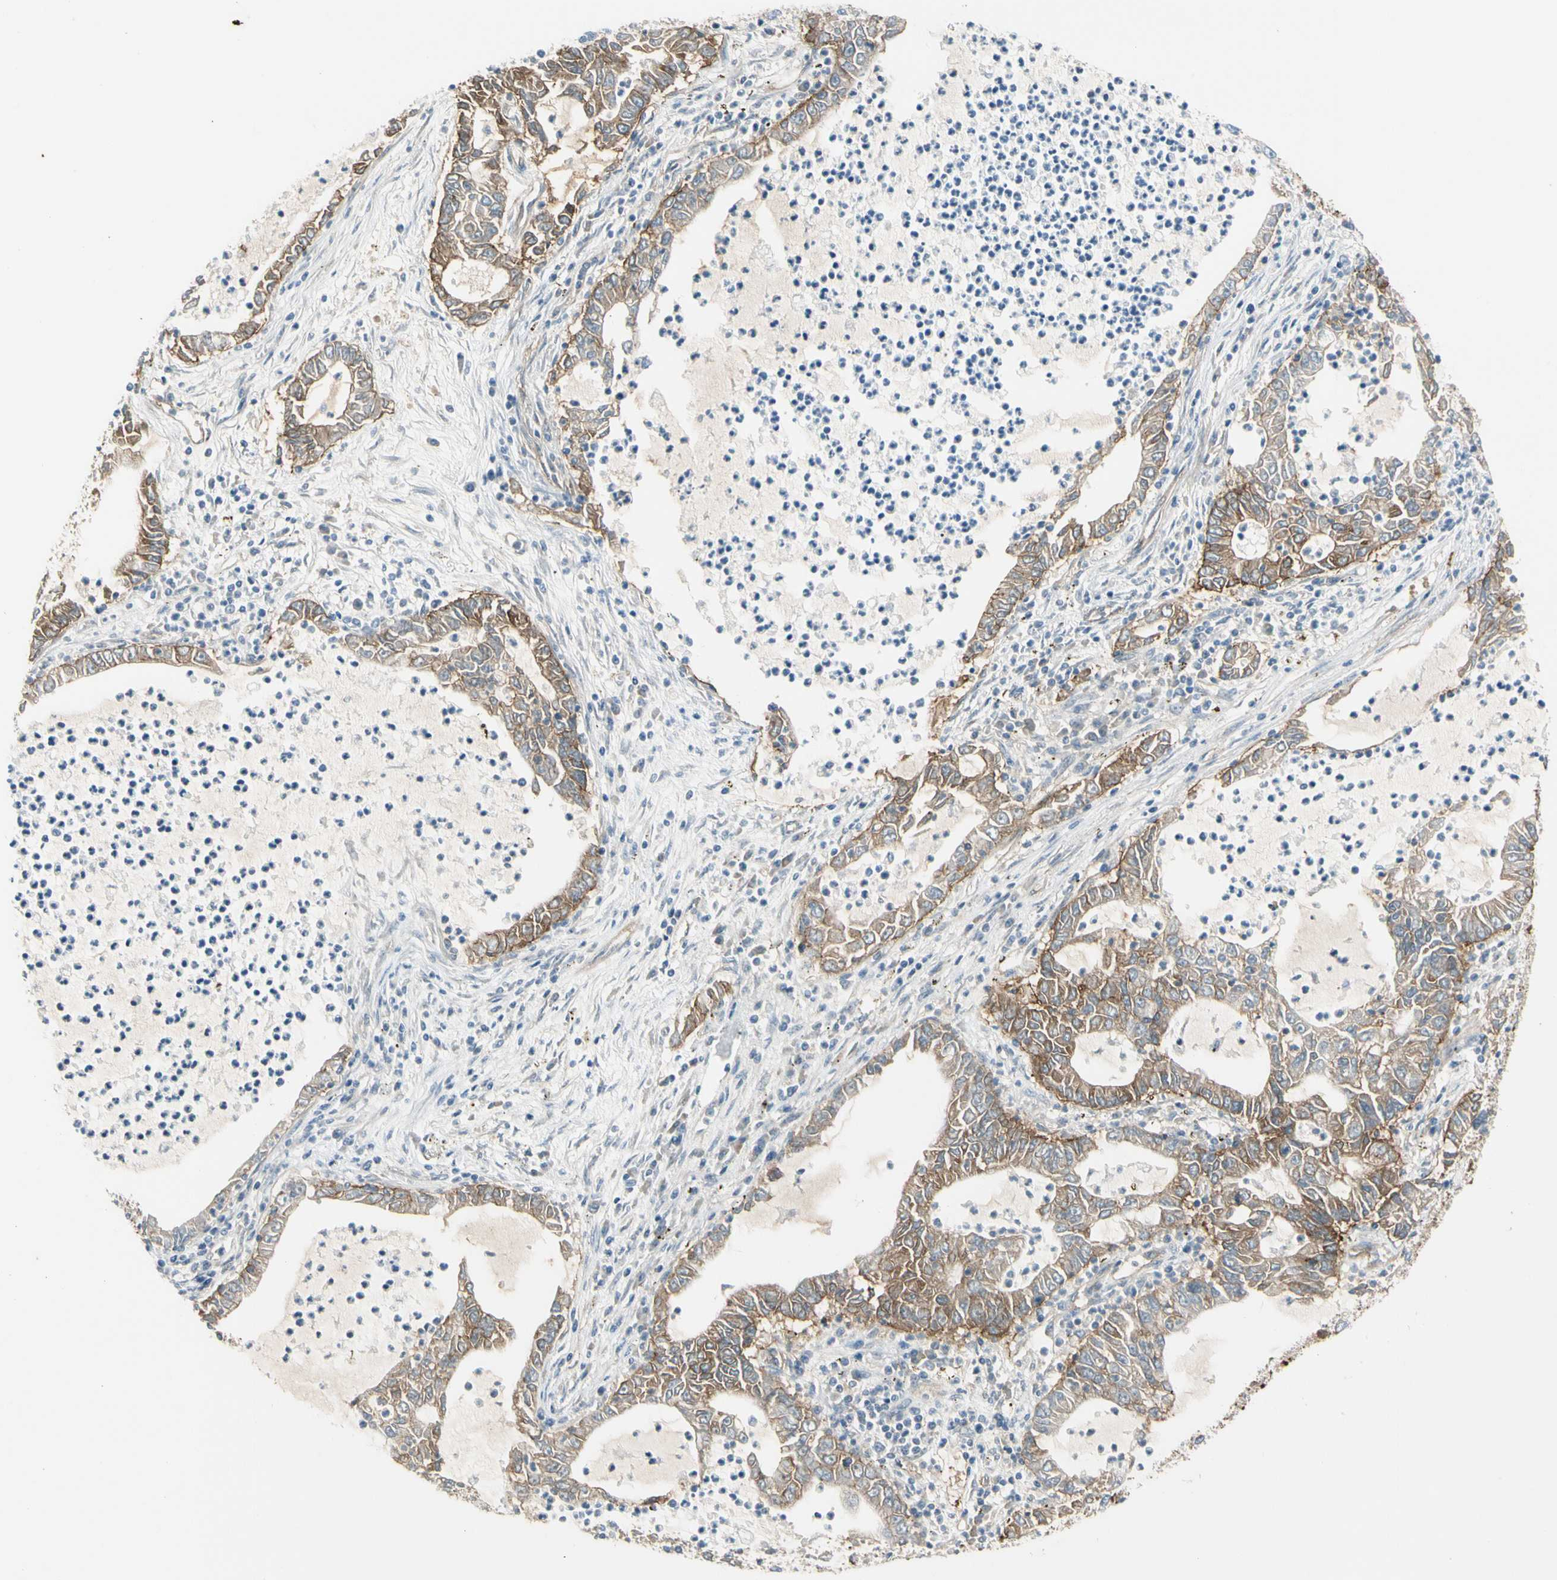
{"staining": {"intensity": "moderate", "quantity": ">75%", "location": "cytoplasmic/membranous"}, "tissue": "lung cancer", "cell_type": "Tumor cells", "image_type": "cancer", "snomed": [{"axis": "morphology", "description": "Adenocarcinoma, NOS"}, {"axis": "topography", "description": "Lung"}], "caption": "Tumor cells exhibit moderate cytoplasmic/membranous expression in approximately >75% of cells in adenocarcinoma (lung).", "gene": "ITGA3", "patient": {"sex": "female", "age": 51}}